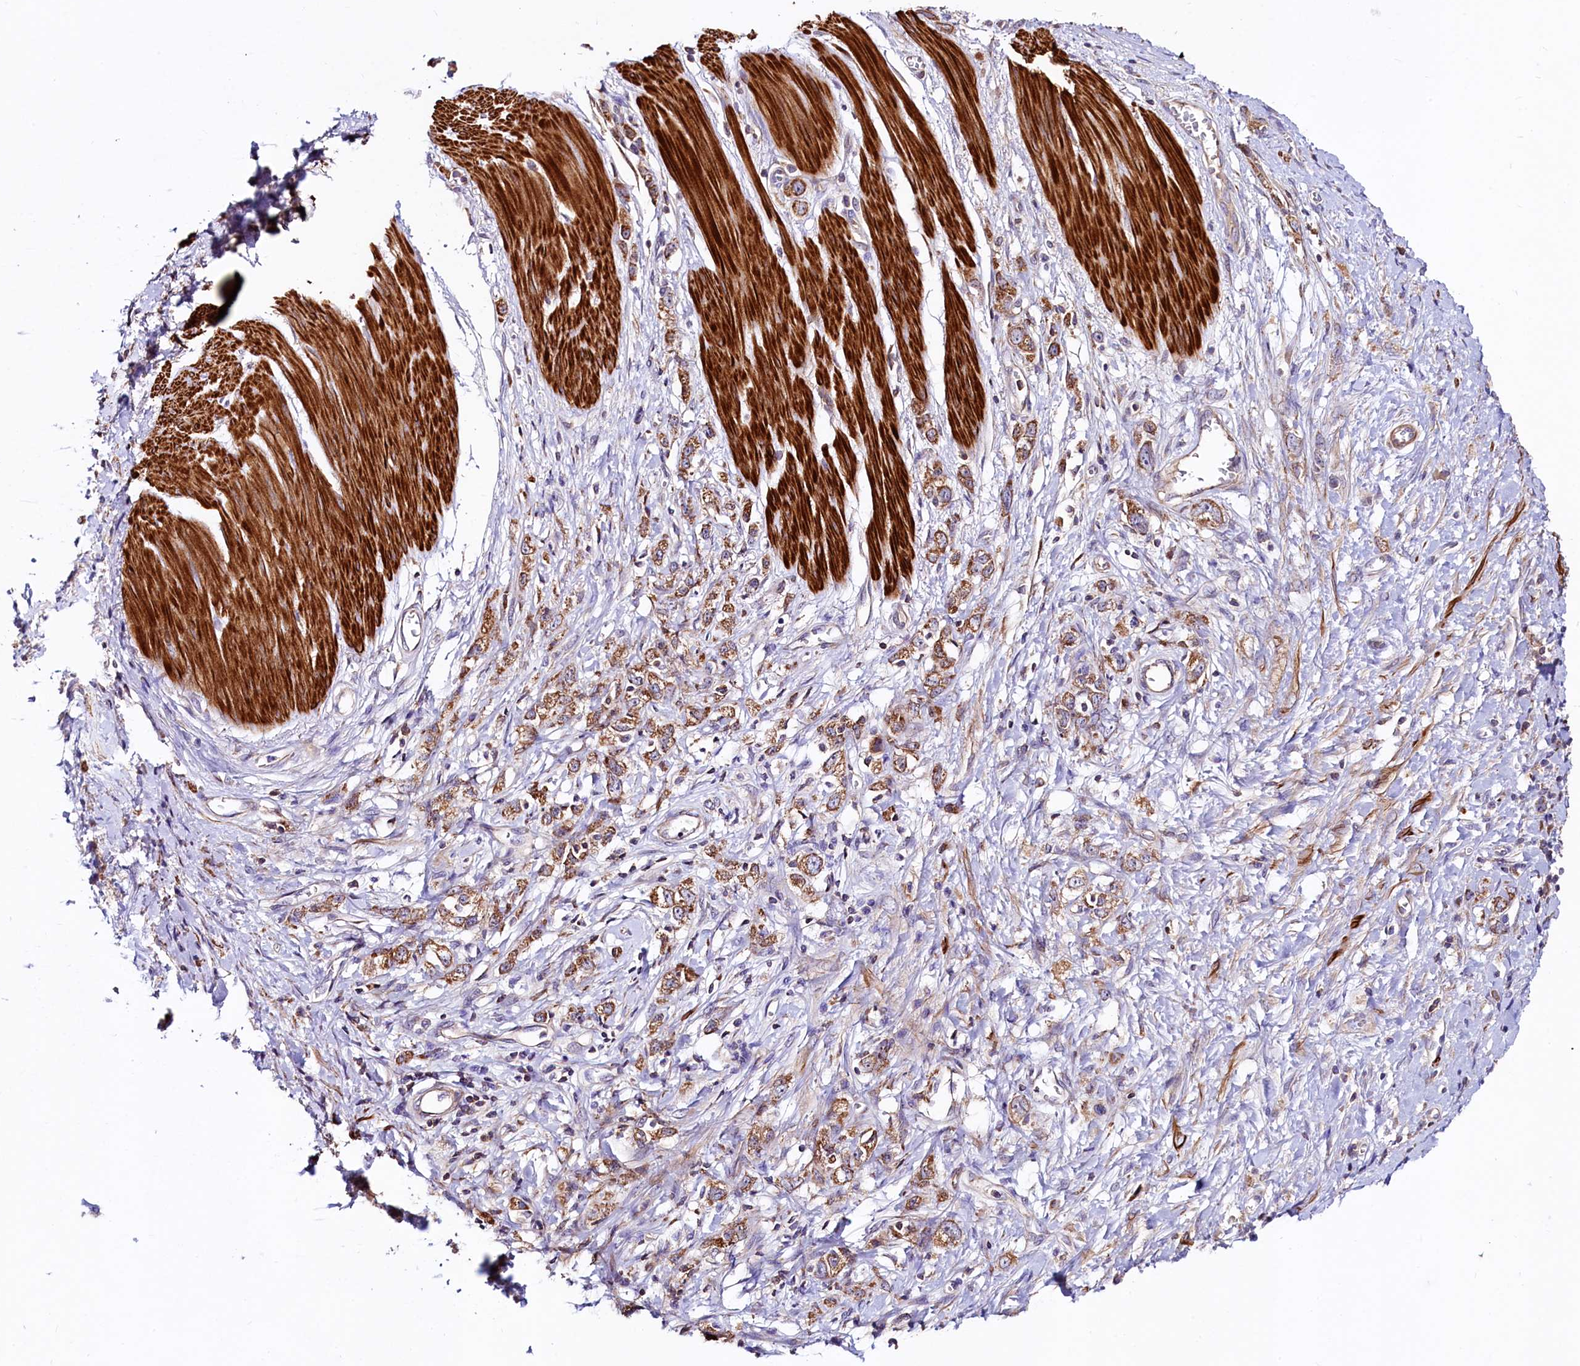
{"staining": {"intensity": "moderate", "quantity": ">75%", "location": "cytoplasmic/membranous"}, "tissue": "stomach cancer", "cell_type": "Tumor cells", "image_type": "cancer", "snomed": [{"axis": "morphology", "description": "Adenocarcinoma, NOS"}, {"axis": "topography", "description": "Stomach"}], "caption": "Stomach adenocarcinoma stained with a protein marker displays moderate staining in tumor cells.", "gene": "CIAO3", "patient": {"sex": "female", "age": 76}}